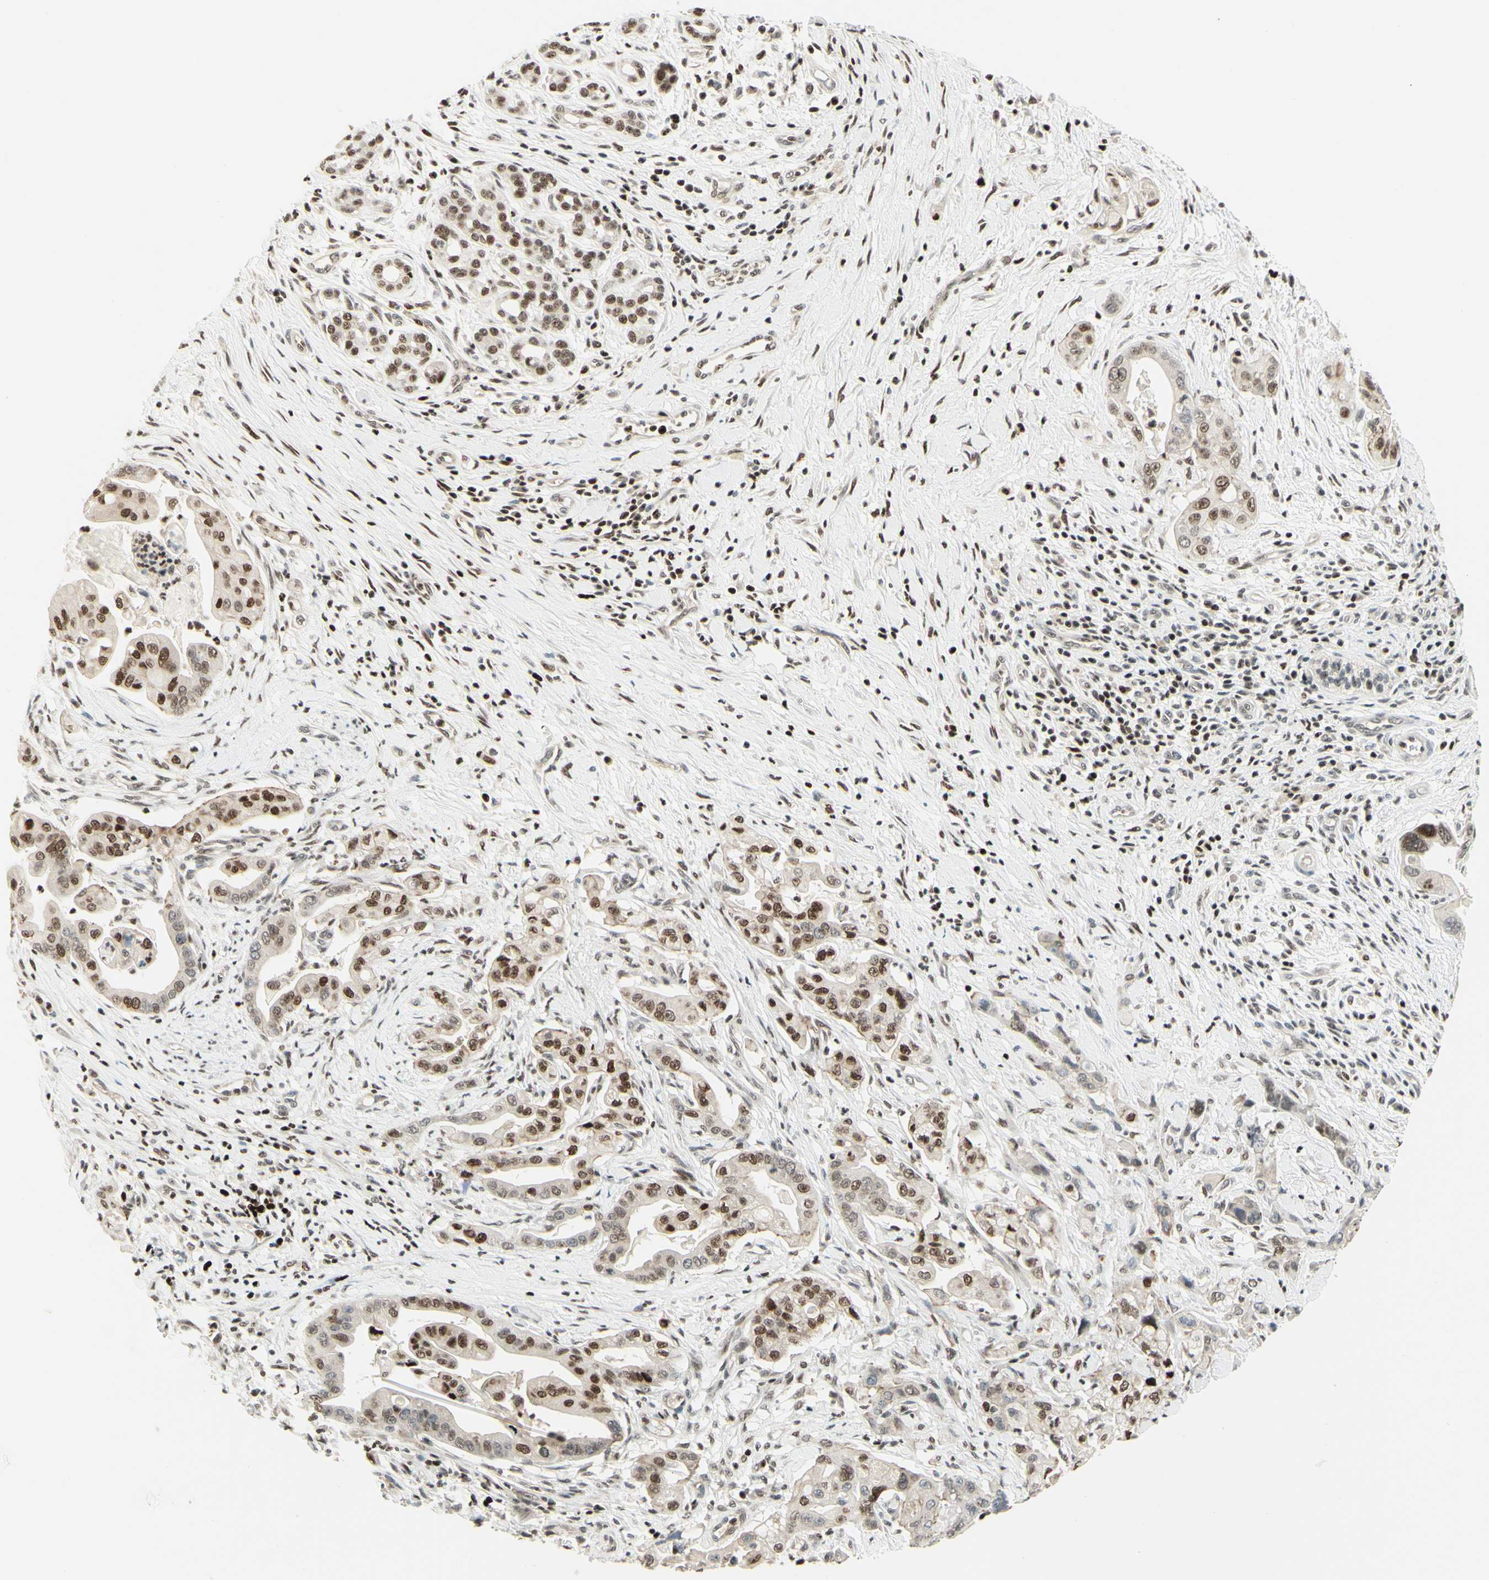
{"staining": {"intensity": "strong", "quantity": "25%-75%", "location": "nuclear"}, "tissue": "pancreatic cancer", "cell_type": "Tumor cells", "image_type": "cancer", "snomed": [{"axis": "morphology", "description": "Adenocarcinoma, NOS"}, {"axis": "topography", "description": "Pancreas"}], "caption": "A histopathology image of human adenocarcinoma (pancreatic) stained for a protein exhibits strong nuclear brown staining in tumor cells.", "gene": "CDKL5", "patient": {"sex": "female", "age": 75}}